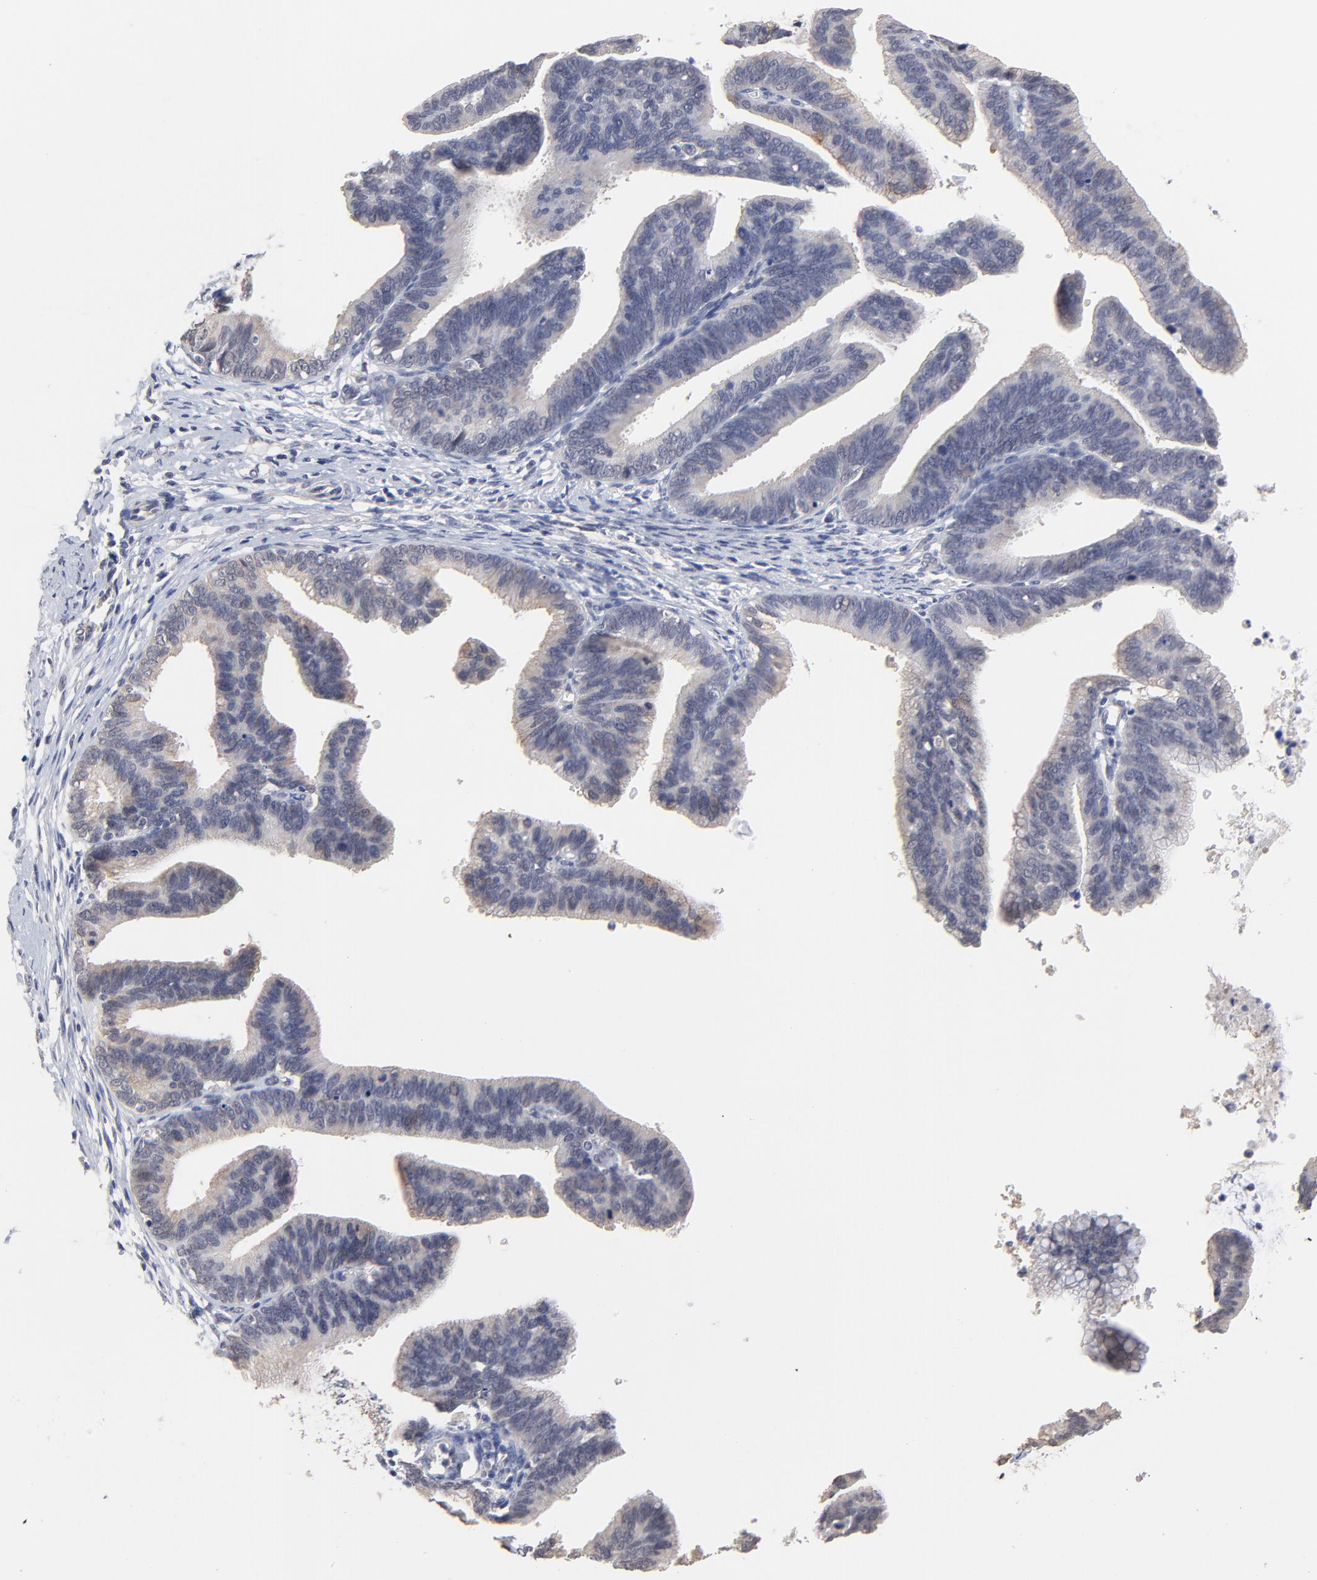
{"staining": {"intensity": "weak", "quantity": ">75%", "location": "cytoplasmic/membranous"}, "tissue": "cervical cancer", "cell_type": "Tumor cells", "image_type": "cancer", "snomed": [{"axis": "morphology", "description": "Adenocarcinoma, NOS"}, {"axis": "topography", "description": "Cervix"}], "caption": "A brown stain highlights weak cytoplasmic/membranous positivity of a protein in human cervical cancer tumor cells.", "gene": "FAM199X", "patient": {"sex": "female", "age": 47}}